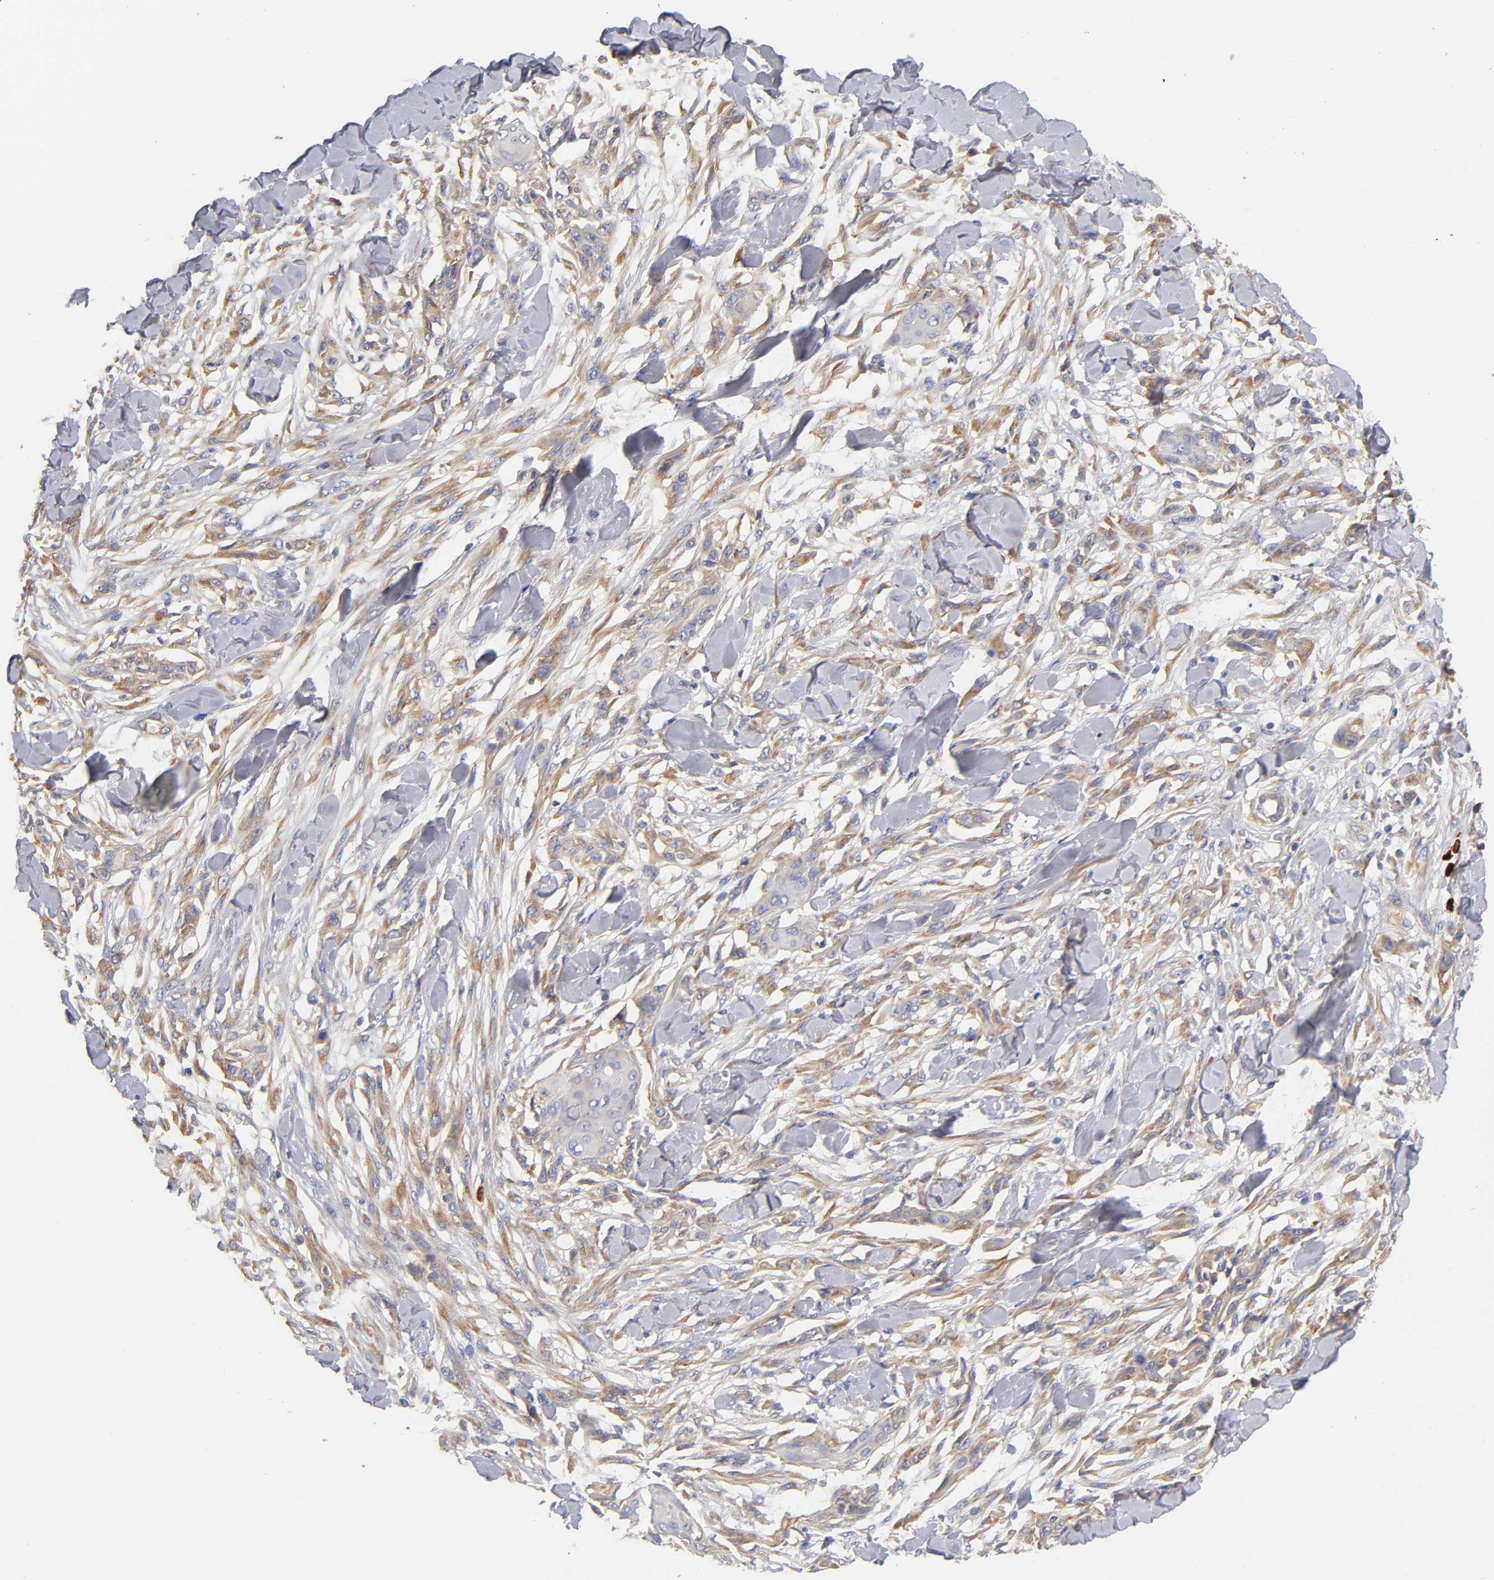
{"staining": {"intensity": "moderate", "quantity": ">75%", "location": "cytoplasmic/membranous"}, "tissue": "skin cancer", "cell_type": "Tumor cells", "image_type": "cancer", "snomed": [{"axis": "morphology", "description": "Normal tissue, NOS"}, {"axis": "morphology", "description": "Squamous cell carcinoma, NOS"}, {"axis": "topography", "description": "Skin"}], "caption": "Protein expression analysis of human skin cancer reveals moderate cytoplasmic/membranous staining in approximately >75% of tumor cells.", "gene": "RPS29", "patient": {"sex": "female", "age": 59}}